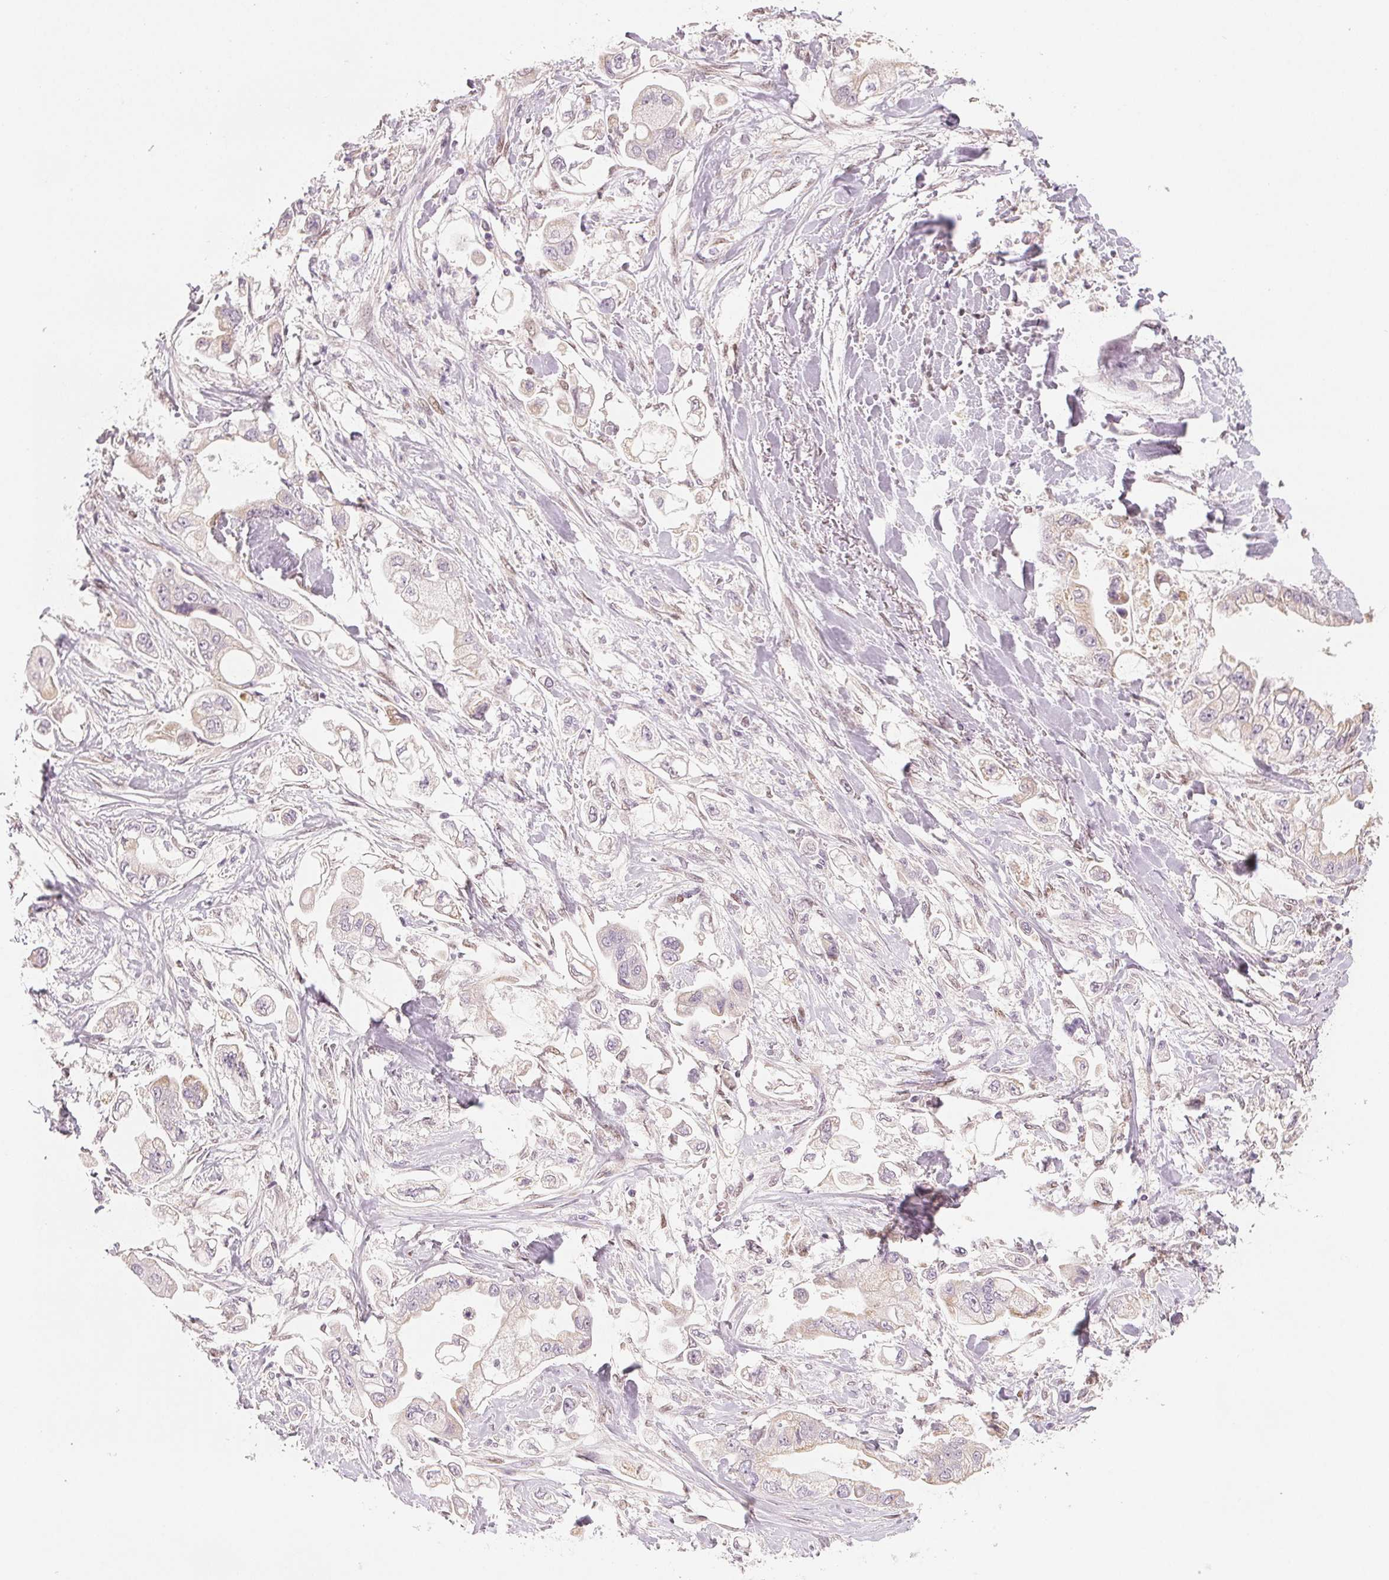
{"staining": {"intensity": "negative", "quantity": "none", "location": "none"}, "tissue": "stomach cancer", "cell_type": "Tumor cells", "image_type": "cancer", "snomed": [{"axis": "morphology", "description": "Adenocarcinoma, NOS"}, {"axis": "topography", "description": "Stomach"}], "caption": "This is a image of immunohistochemistry (IHC) staining of adenocarcinoma (stomach), which shows no positivity in tumor cells.", "gene": "SMARCD3", "patient": {"sex": "male", "age": 62}}